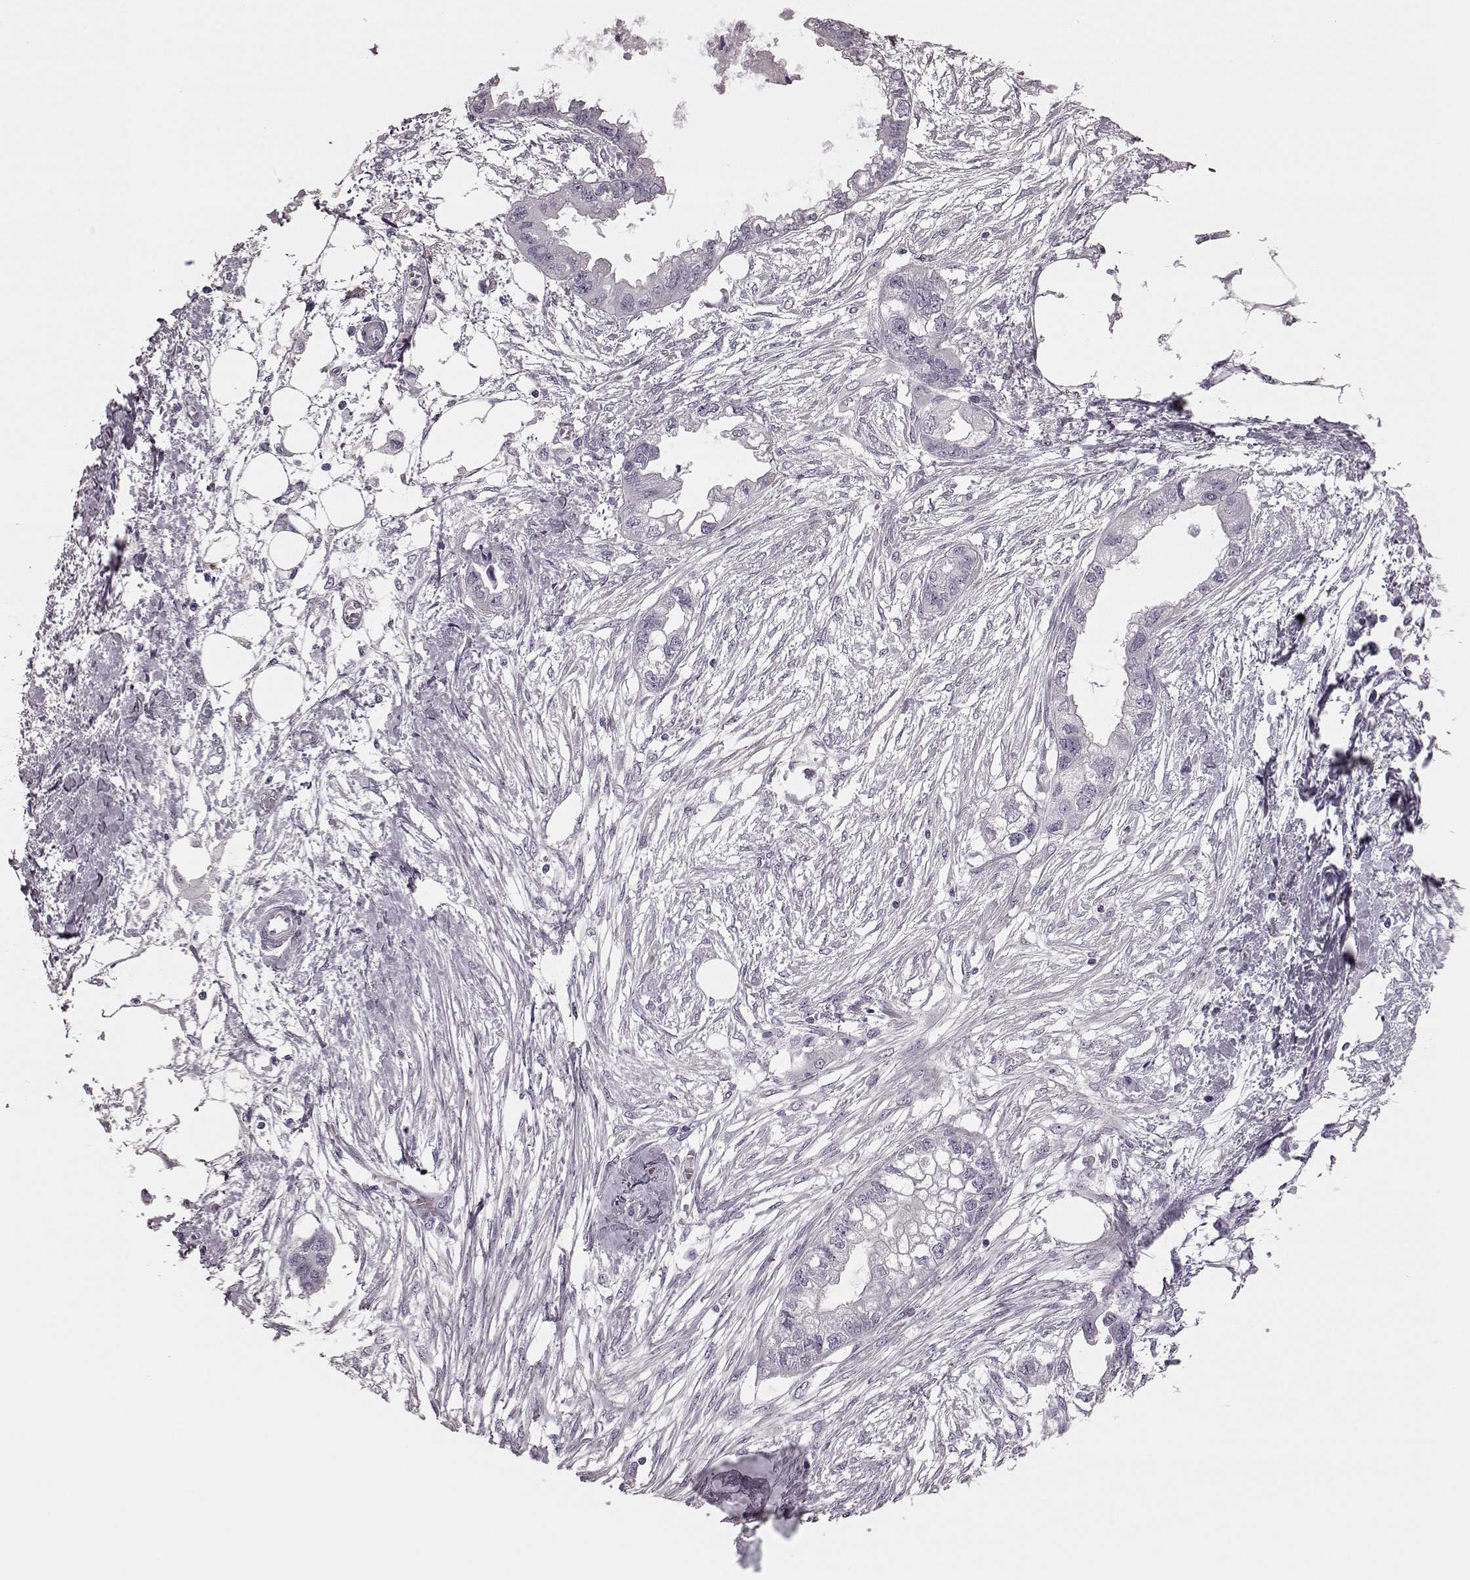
{"staining": {"intensity": "negative", "quantity": "none", "location": "none"}, "tissue": "endometrial cancer", "cell_type": "Tumor cells", "image_type": "cancer", "snomed": [{"axis": "morphology", "description": "Adenocarcinoma, NOS"}, {"axis": "morphology", "description": "Adenocarcinoma, metastatic, NOS"}, {"axis": "topography", "description": "Adipose tissue"}, {"axis": "topography", "description": "Endometrium"}], "caption": "IHC photomicrograph of neoplastic tissue: human metastatic adenocarcinoma (endometrial) stained with DAB (3,3'-diaminobenzidine) displays no significant protein expression in tumor cells.", "gene": "SNTG1", "patient": {"sex": "female", "age": 67}}